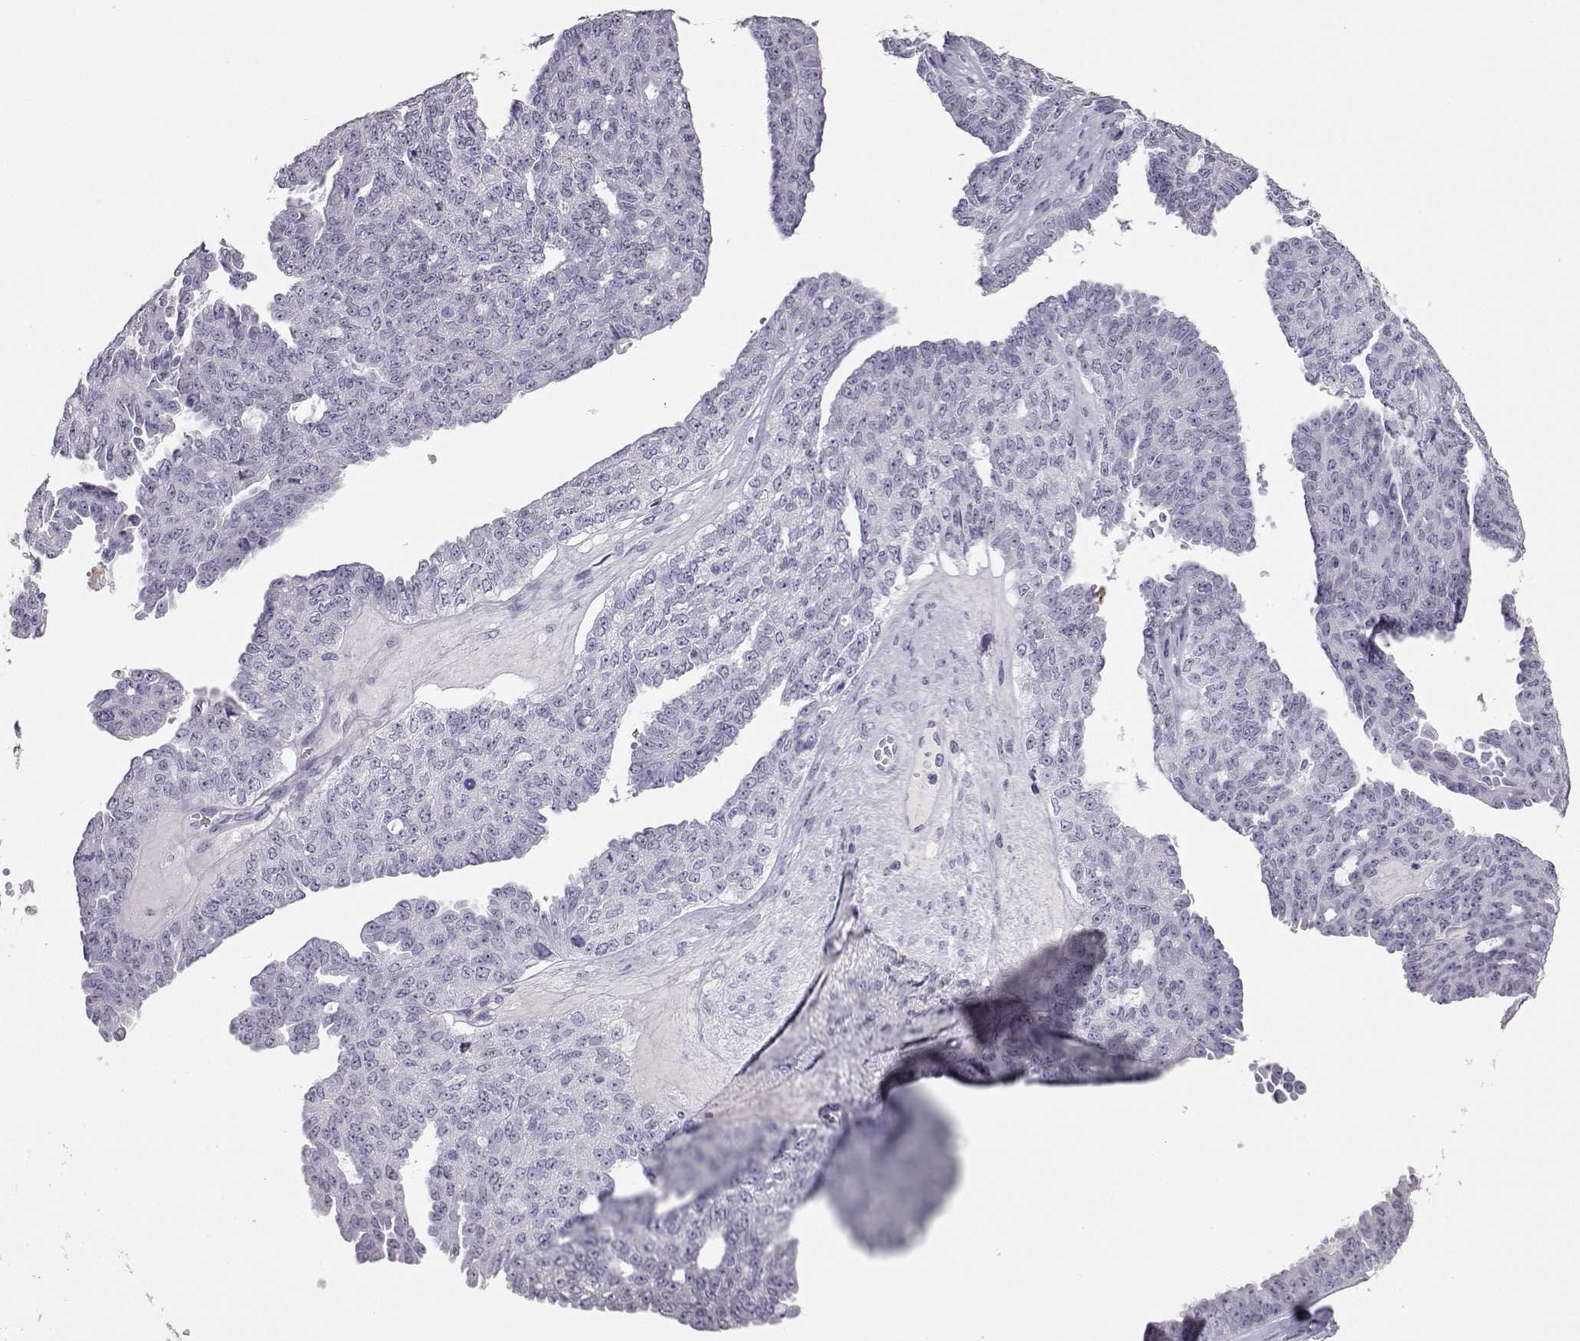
{"staining": {"intensity": "negative", "quantity": "none", "location": "none"}, "tissue": "ovarian cancer", "cell_type": "Tumor cells", "image_type": "cancer", "snomed": [{"axis": "morphology", "description": "Cystadenocarcinoma, serous, NOS"}, {"axis": "topography", "description": "Ovary"}], "caption": "The histopathology image reveals no significant positivity in tumor cells of ovarian serous cystadenocarcinoma.", "gene": "PMCH", "patient": {"sex": "female", "age": 71}}